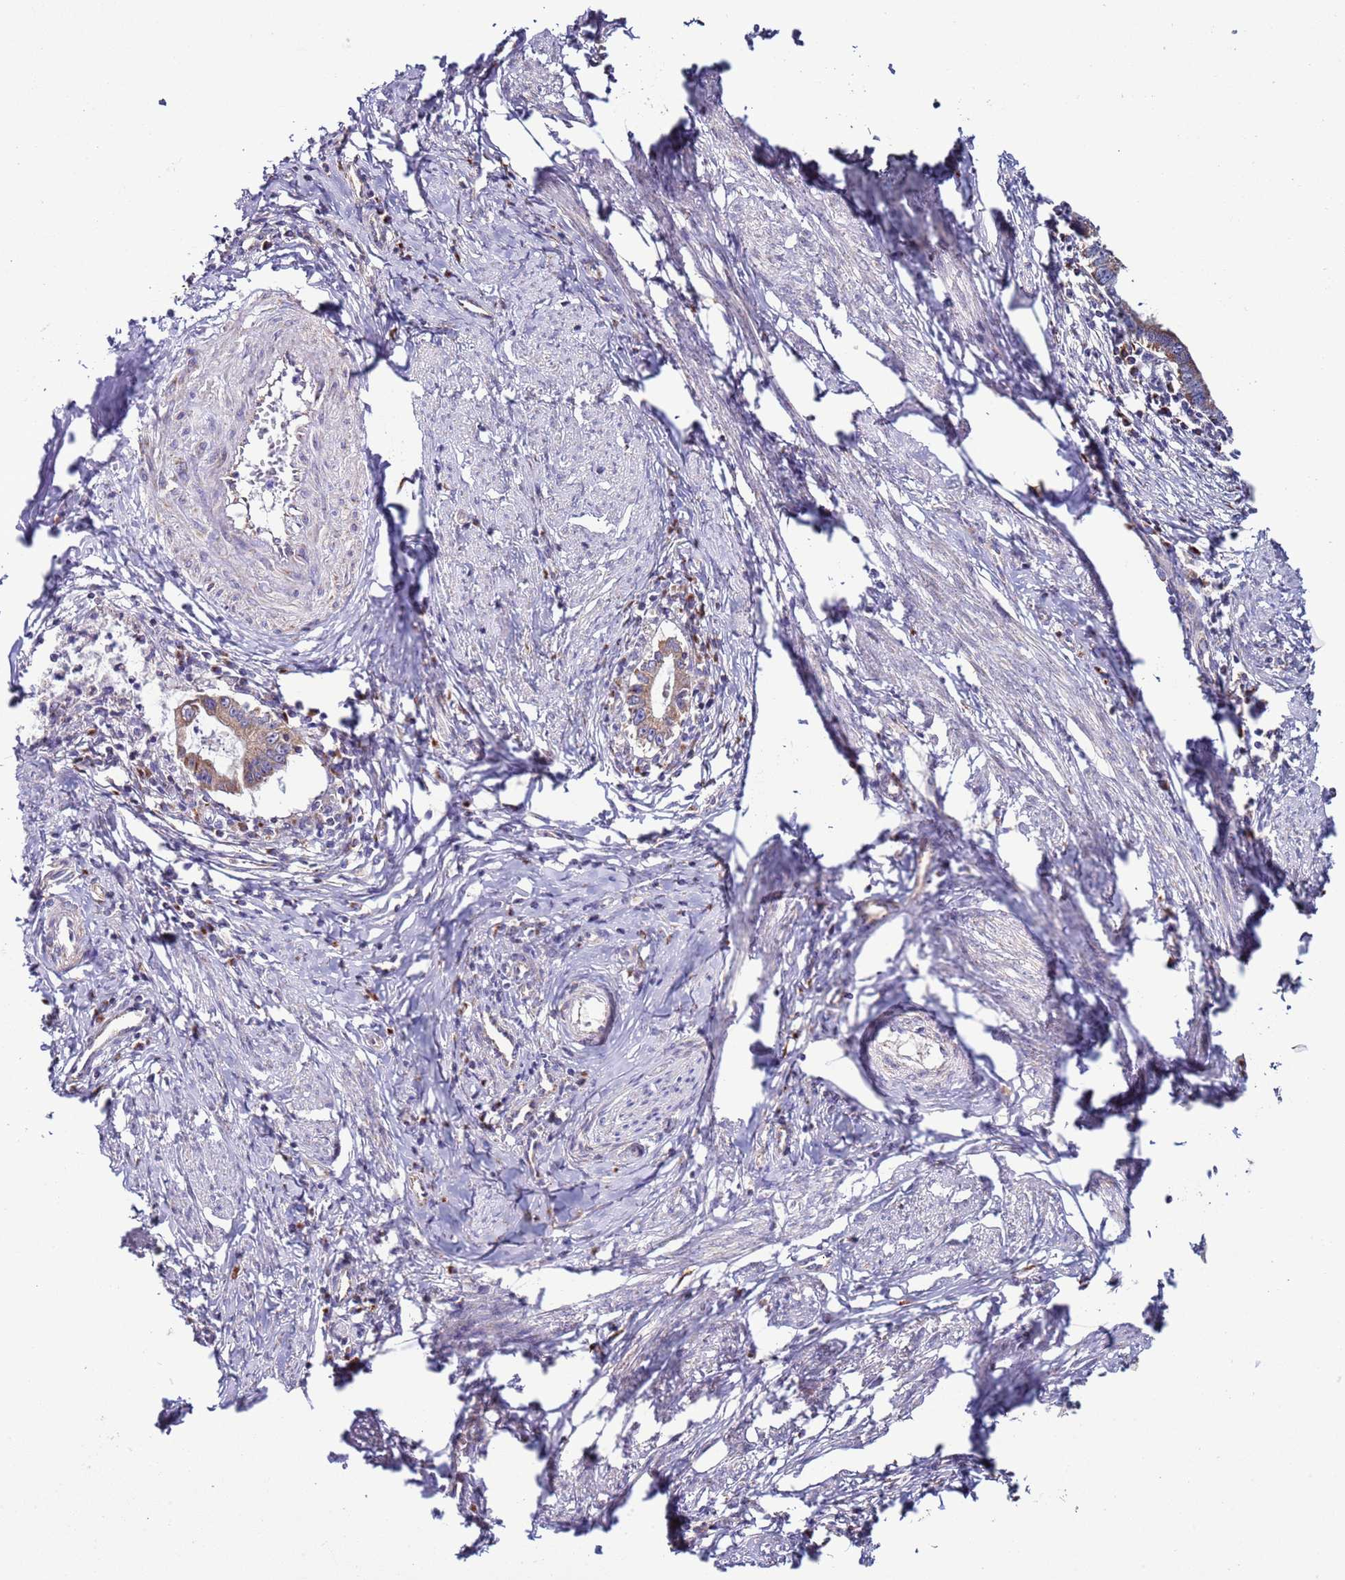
{"staining": {"intensity": "moderate", "quantity": ">75%", "location": "cytoplasmic/membranous"}, "tissue": "cervical cancer", "cell_type": "Tumor cells", "image_type": "cancer", "snomed": [{"axis": "morphology", "description": "Adenocarcinoma, NOS"}, {"axis": "topography", "description": "Cervix"}], "caption": "DAB immunohistochemical staining of human adenocarcinoma (cervical) demonstrates moderate cytoplasmic/membranous protein positivity in about >75% of tumor cells. The protein is stained brown, and the nuclei are stained in blue (DAB IHC with brightfield microscopy, high magnification).", "gene": "AHI1", "patient": {"sex": "female", "age": 36}}